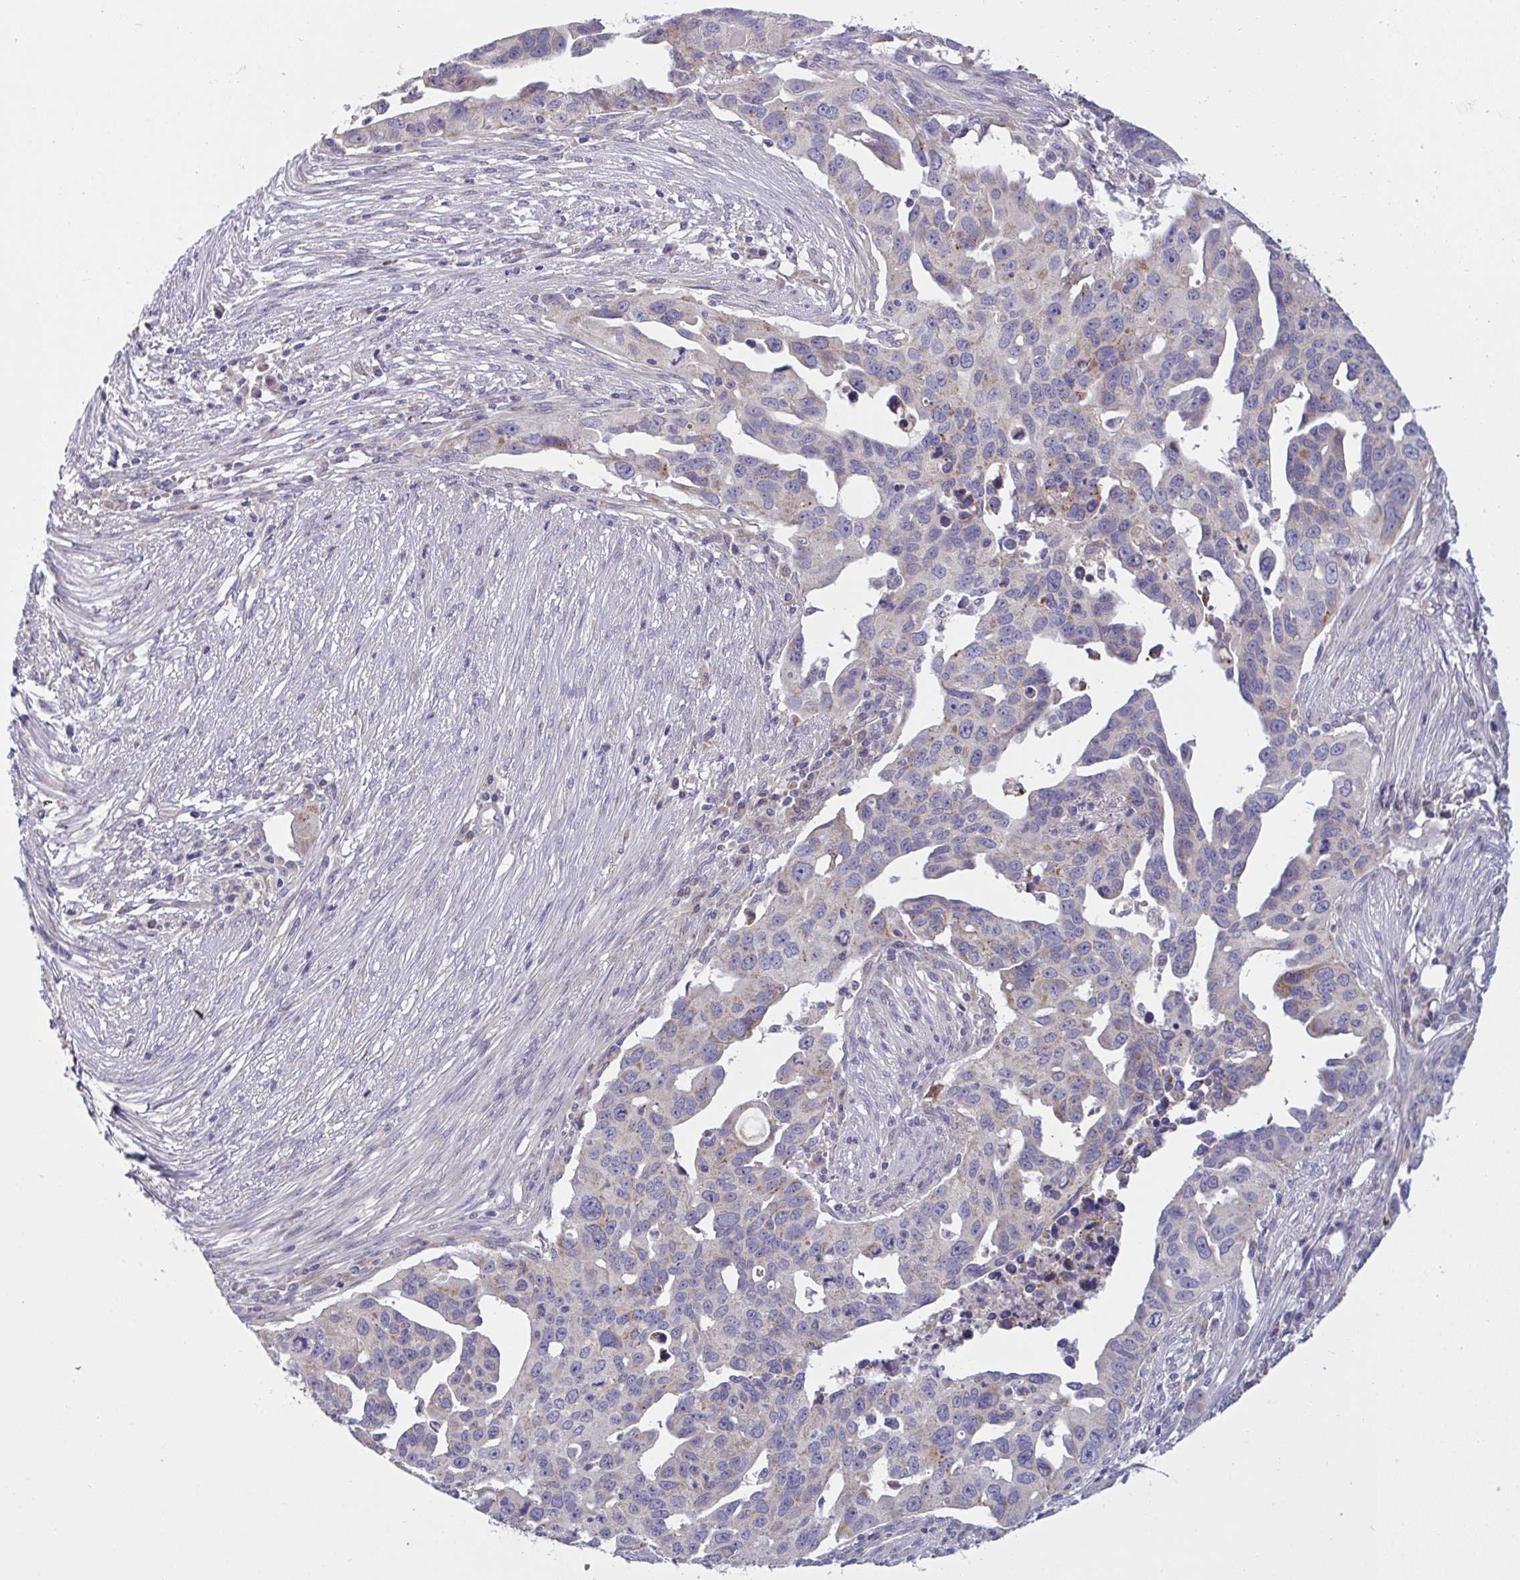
{"staining": {"intensity": "weak", "quantity": "<25%", "location": "cytoplasmic/membranous"}, "tissue": "ovarian cancer", "cell_type": "Tumor cells", "image_type": "cancer", "snomed": [{"axis": "morphology", "description": "Carcinoma, endometroid"}, {"axis": "morphology", "description": "Cystadenocarcinoma, serous, NOS"}, {"axis": "topography", "description": "Ovary"}], "caption": "High magnification brightfield microscopy of ovarian cancer stained with DAB (3,3'-diaminobenzidine) (brown) and counterstained with hematoxylin (blue): tumor cells show no significant expression.", "gene": "MRPS2", "patient": {"sex": "female", "age": 45}}